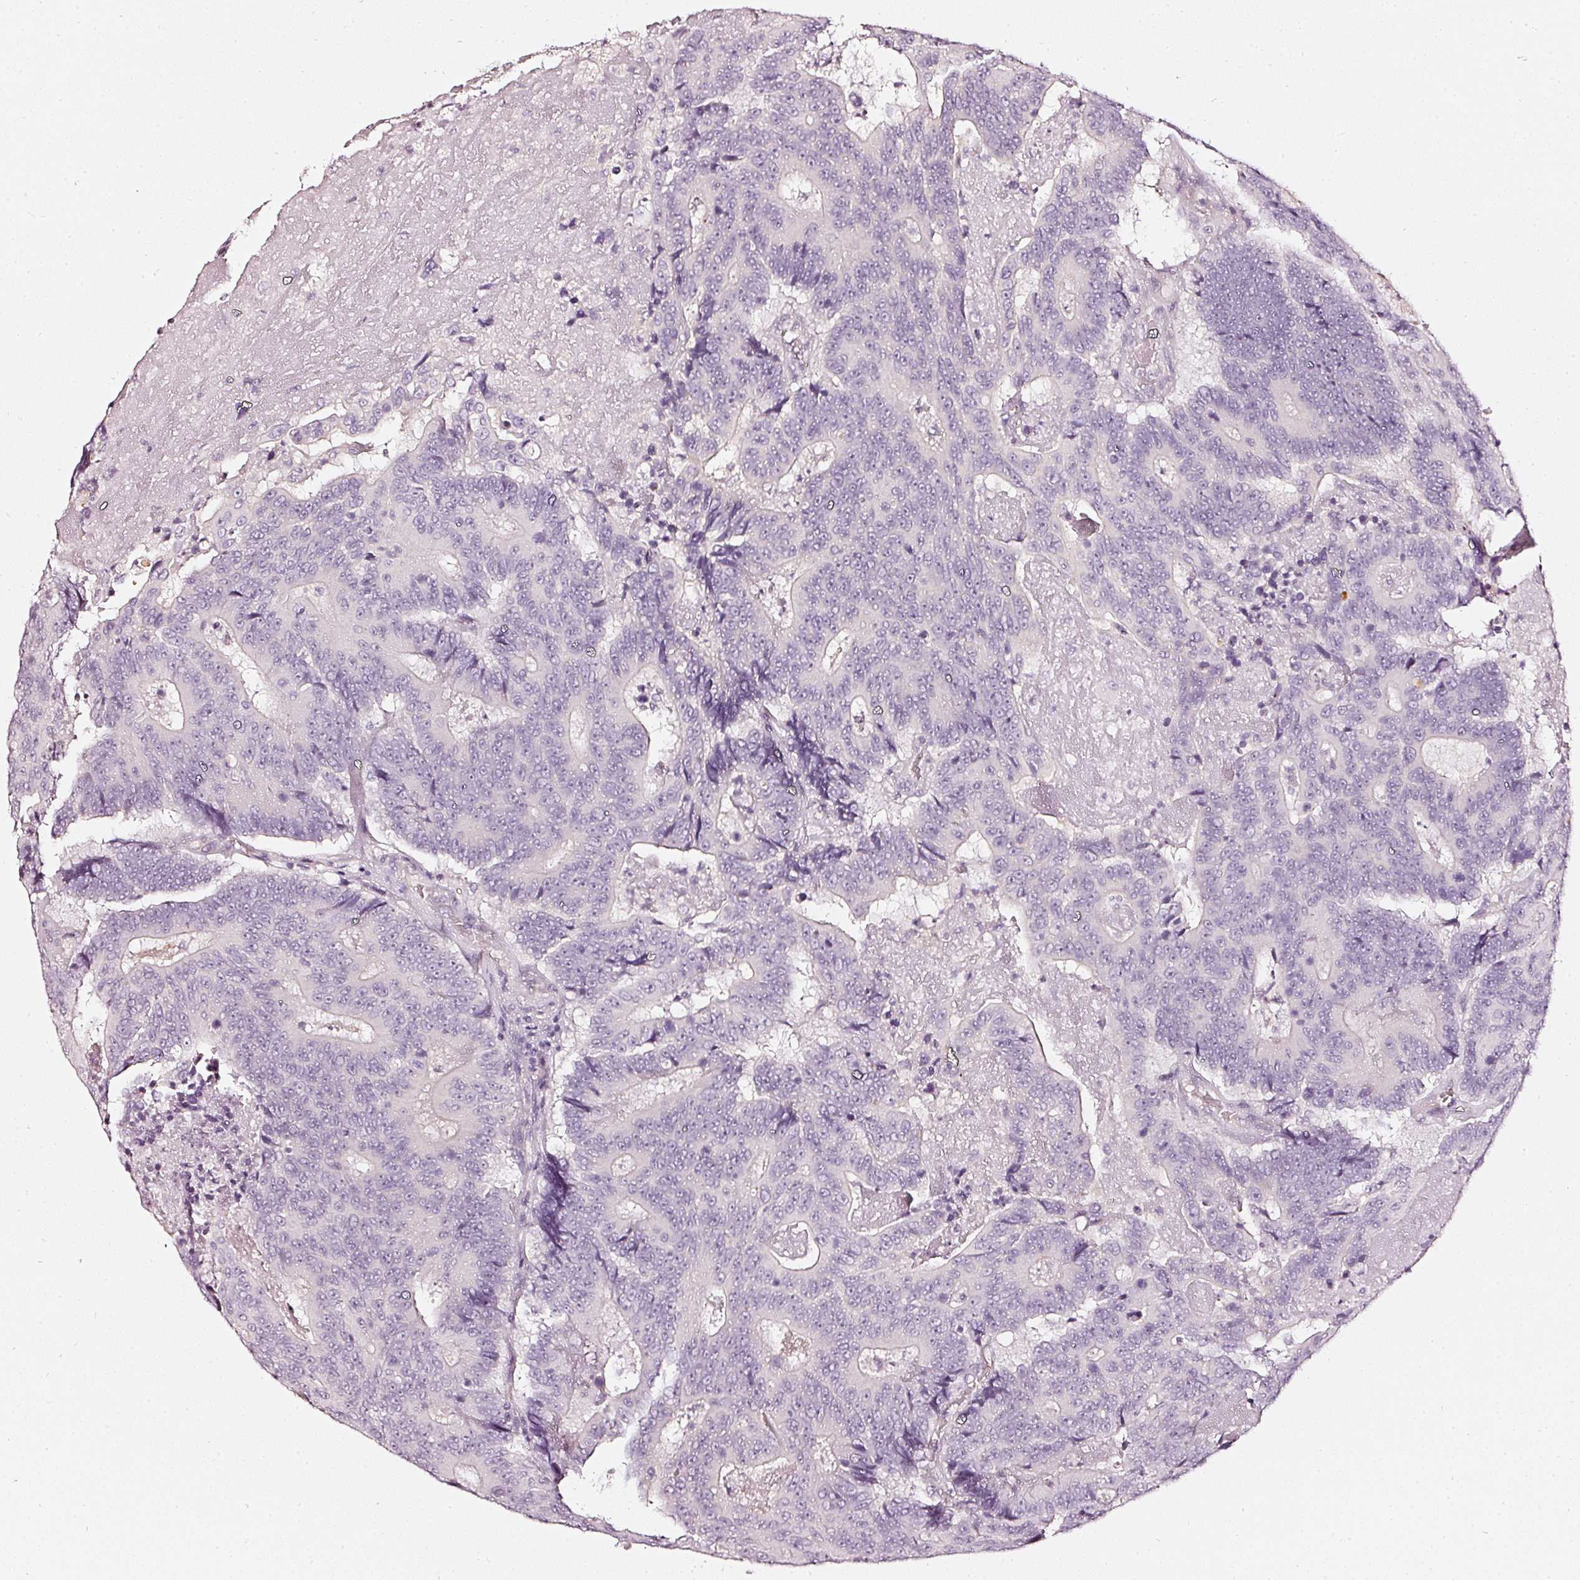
{"staining": {"intensity": "negative", "quantity": "none", "location": "none"}, "tissue": "colorectal cancer", "cell_type": "Tumor cells", "image_type": "cancer", "snomed": [{"axis": "morphology", "description": "Adenocarcinoma, NOS"}, {"axis": "topography", "description": "Colon"}], "caption": "Image shows no significant protein staining in tumor cells of colorectal adenocarcinoma.", "gene": "CNP", "patient": {"sex": "male", "age": 83}}